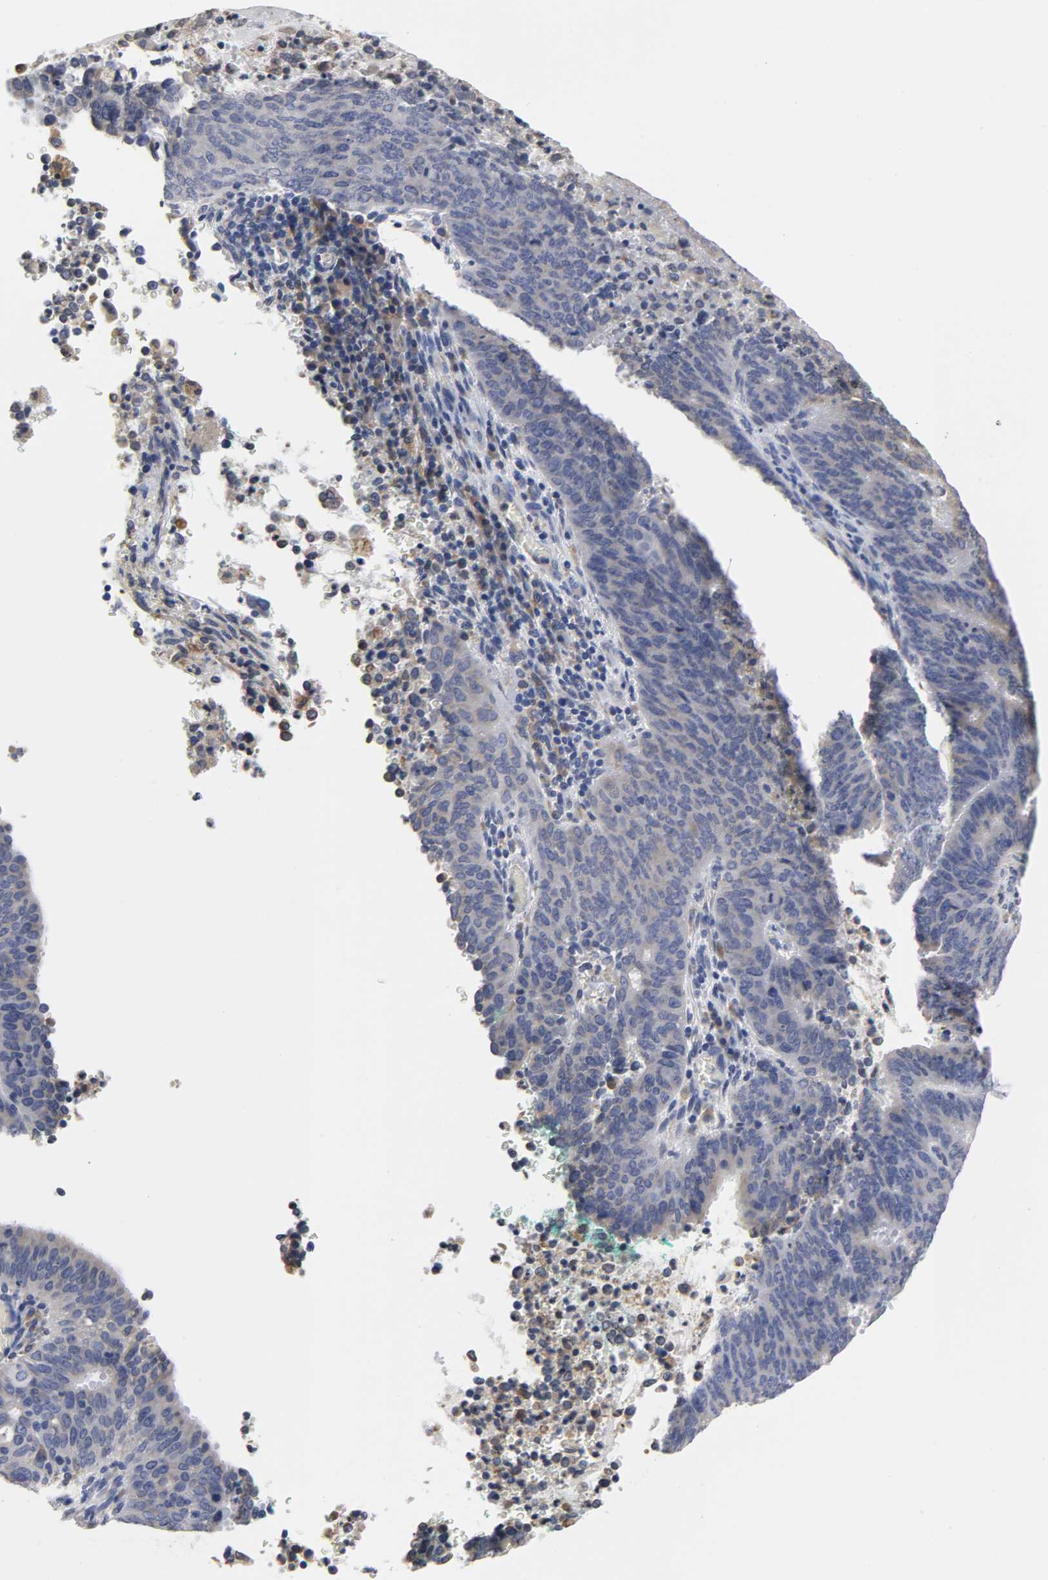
{"staining": {"intensity": "weak", "quantity": "<25%", "location": "cytoplasmic/membranous"}, "tissue": "cervical cancer", "cell_type": "Tumor cells", "image_type": "cancer", "snomed": [{"axis": "morphology", "description": "Adenocarcinoma, NOS"}, {"axis": "topography", "description": "Cervix"}], "caption": "Immunohistochemical staining of adenocarcinoma (cervical) reveals no significant expression in tumor cells.", "gene": "HCK", "patient": {"sex": "female", "age": 44}}